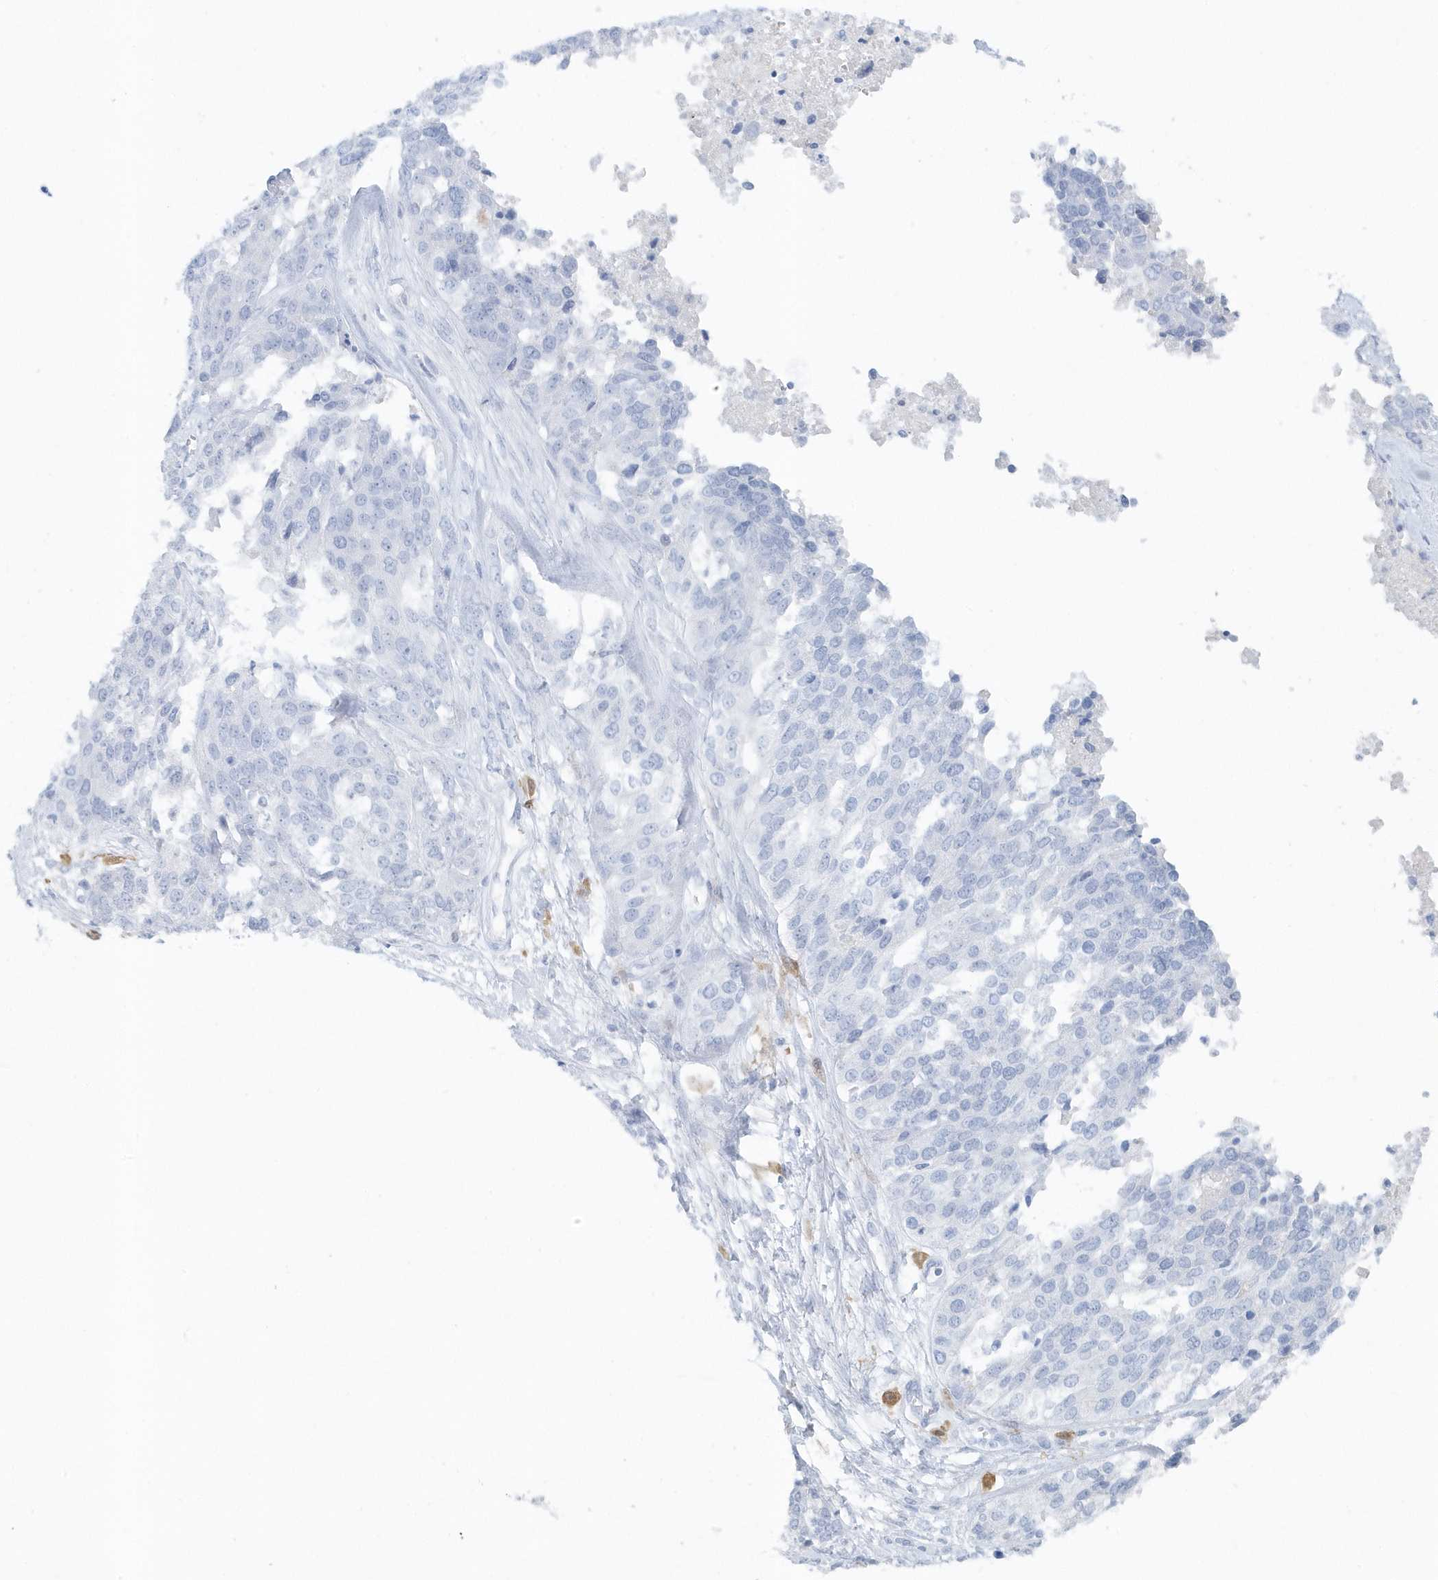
{"staining": {"intensity": "negative", "quantity": "none", "location": "none"}, "tissue": "ovarian cancer", "cell_type": "Tumor cells", "image_type": "cancer", "snomed": [{"axis": "morphology", "description": "Cystadenocarcinoma, serous, NOS"}, {"axis": "topography", "description": "Ovary"}], "caption": "Protein analysis of serous cystadenocarcinoma (ovarian) shows no significant positivity in tumor cells. (Immunohistochemistry, brightfield microscopy, high magnification).", "gene": "FAM98A", "patient": {"sex": "female", "age": 44}}